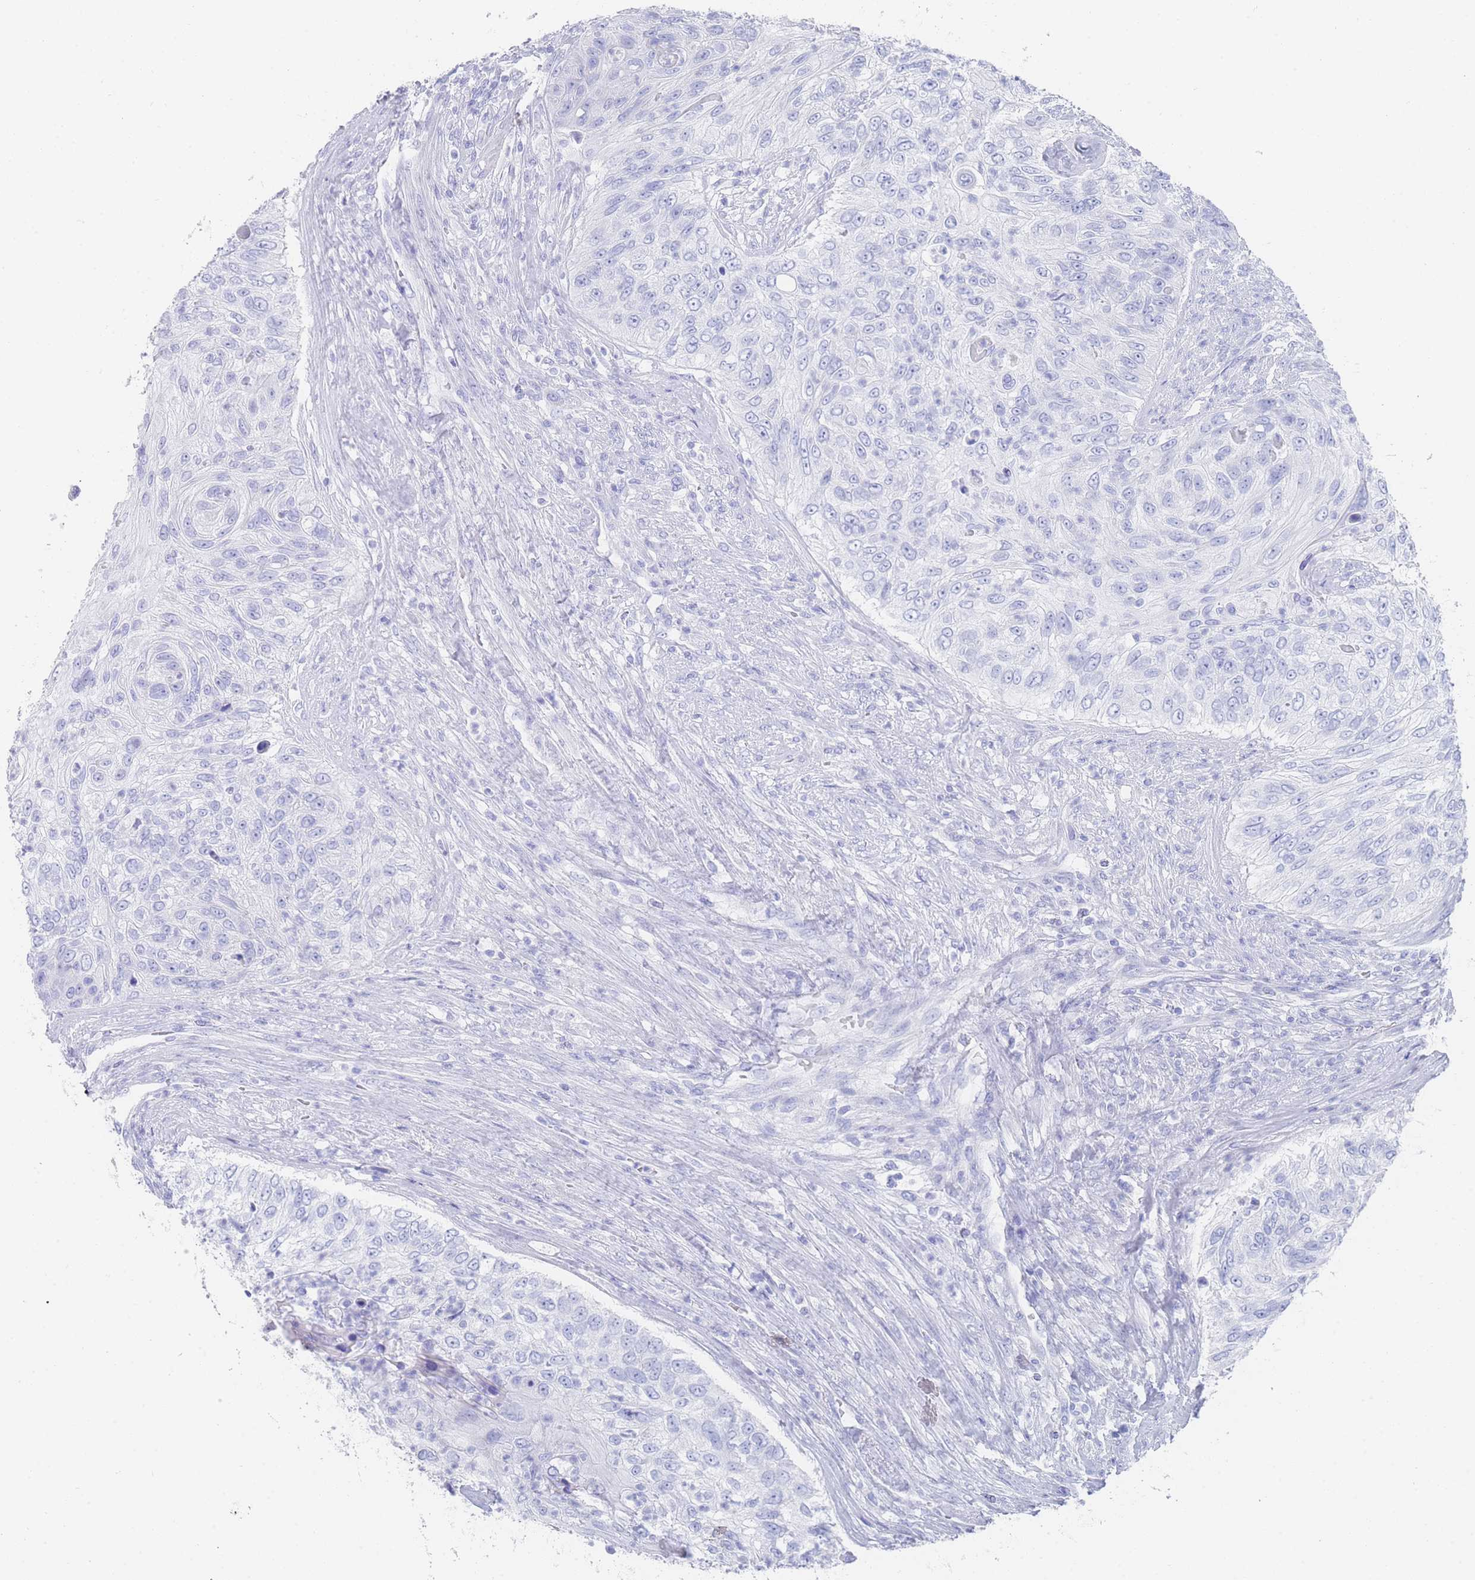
{"staining": {"intensity": "negative", "quantity": "none", "location": "none"}, "tissue": "urothelial cancer", "cell_type": "Tumor cells", "image_type": "cancer", "snomed": [{"axis": "morphology", "description": "Urothelial carcinoma, High grade"}, {"axis": "topography", "description": "Urinary bladder"}], "caption": "DAB (3,3'-diaminobenzidine) immunohistochemical staining of urothelial cancer shows no significant positivity in tumor cells.", "gene": "LRRC37A", "patient": {"sex": "female", "age": 60}}